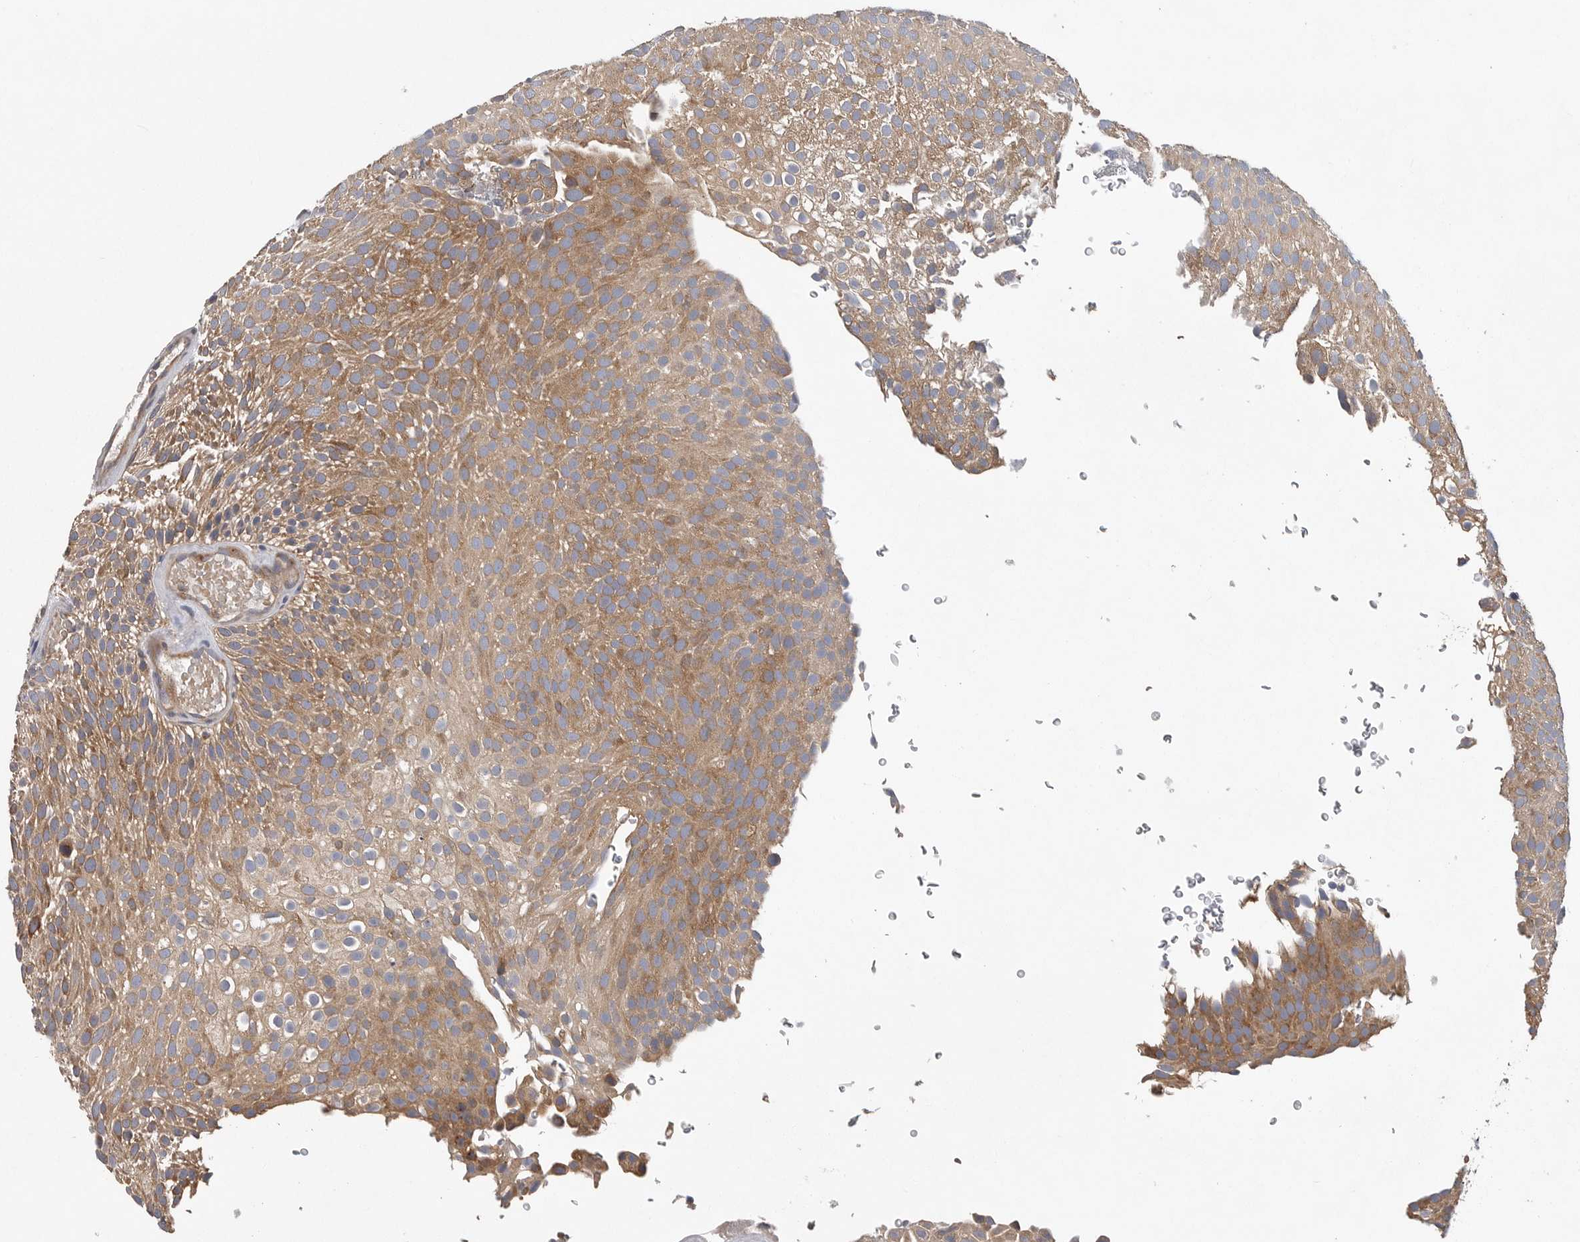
{"staining": {"intensity": "moderate", "quantity": ">75%", "location": "cytoplasmic/membranous"}, "tissue": "urothelial cancer", "cell_type": "Tumor cells", "image_type": "cancer", "snomed": [{"axis": "morphology", "description": "Urothelial carcinoma, Low grade"}, {"axis": "topography", "description": "Urinary bladder"}], "caption": "Moderate cytoplasmic/membranous expression for a protein is seen in about >75% of tumor cells of urothelial cancer using IHC.", "gene": "OXR1", "patient": {"sex": "male", "age": 78}}